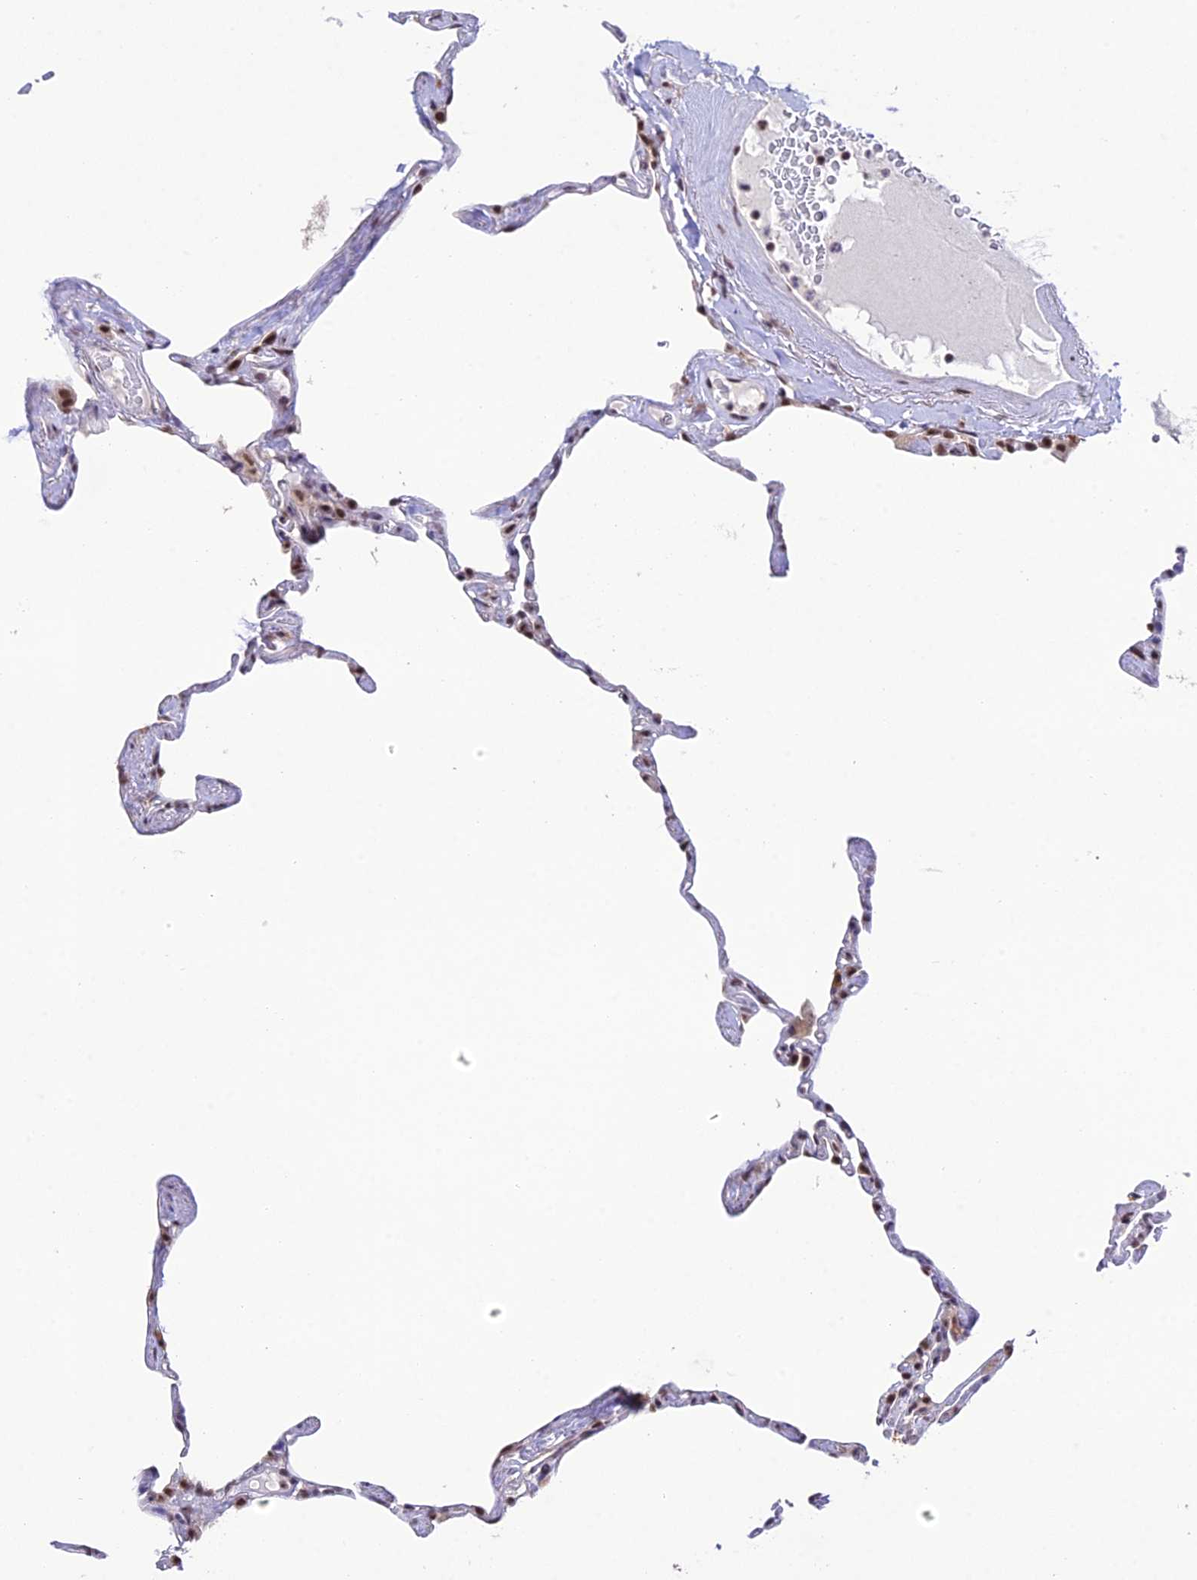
{"staining": {"intensity": "moderate", "quantity": "<25%", "location": "nuclear"}, "tissue": "lung", "cell_type": "Alveolar cells", "image_type": "normal", "snomed": [{"axis": "morphology", "description": "Normal tissue, NOS"}, {"axis": "topography", "description": "Lung"}], "caption": "A low amount of moderate nuclear staining is appreciated in approximately <25% of alveolar cells in normal lung. The staining was performed using DAB to visualize the protein expression in brown, while the nuclei were stained in blue with hematoxylin (Magnification: 20x).", "gene": "THOC7", "patient": {"sex": "male", "age": 65}}